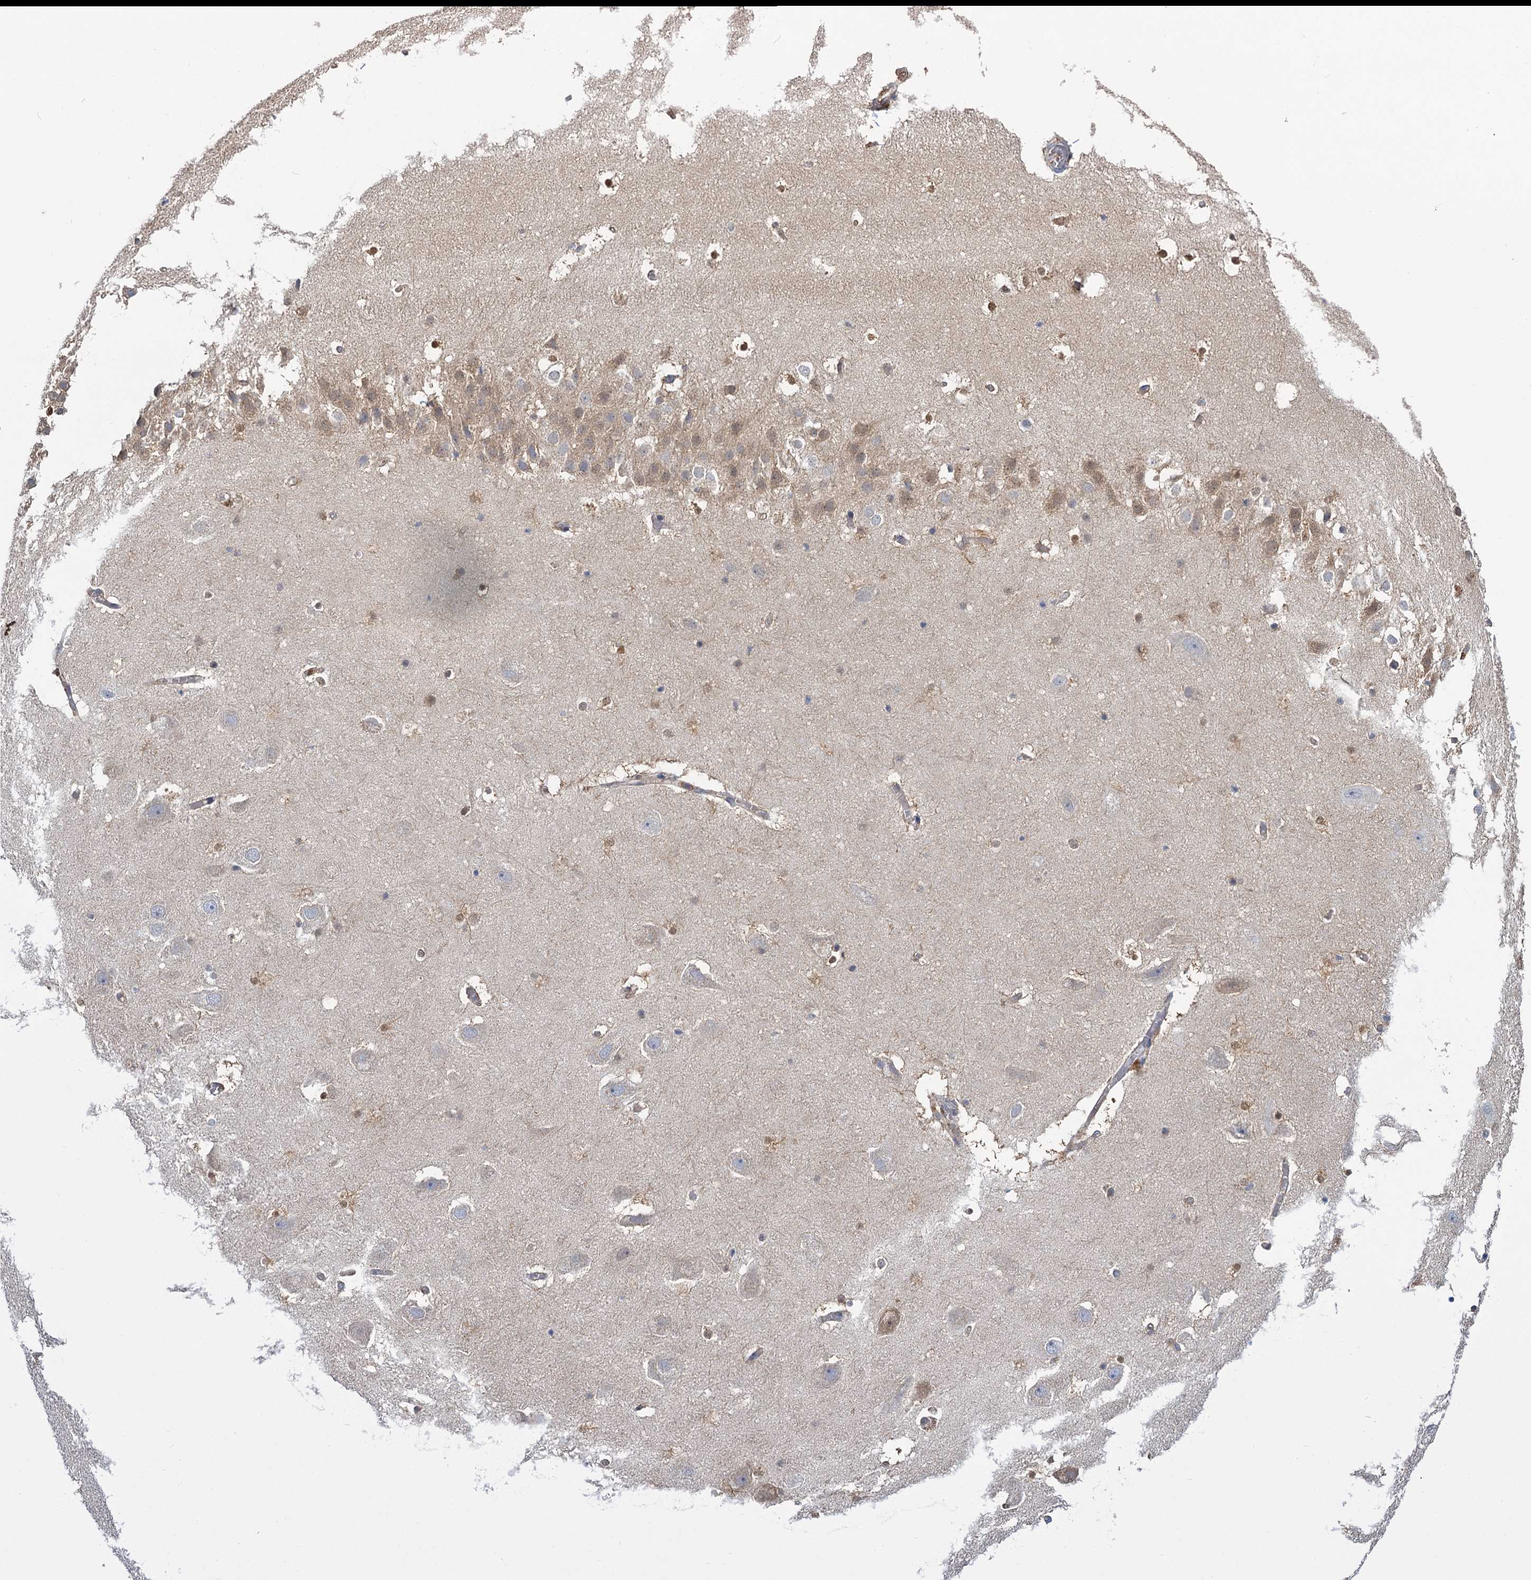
{"staining": {"intensity": "moderate", "quantity": "<25%", "location": "cytoplasmic/membranous"}, "tissue": "hippocampus", "cell_type": "Glial cells", "image_type": "normal", "snomed": [{"axis": "morphology", "description": "Normal tissue, NOS"}, {"axis": "topography", "description": "Hippocampus"}], "caption": "About <25% of glial cells in normal hippocampus demonstrate moderate cytoplasmic/membranous protein staining as visualized by brown immunohistochemical staining.", "gene": "GCLC", "patient": {"sex": "female", "age": 52}}